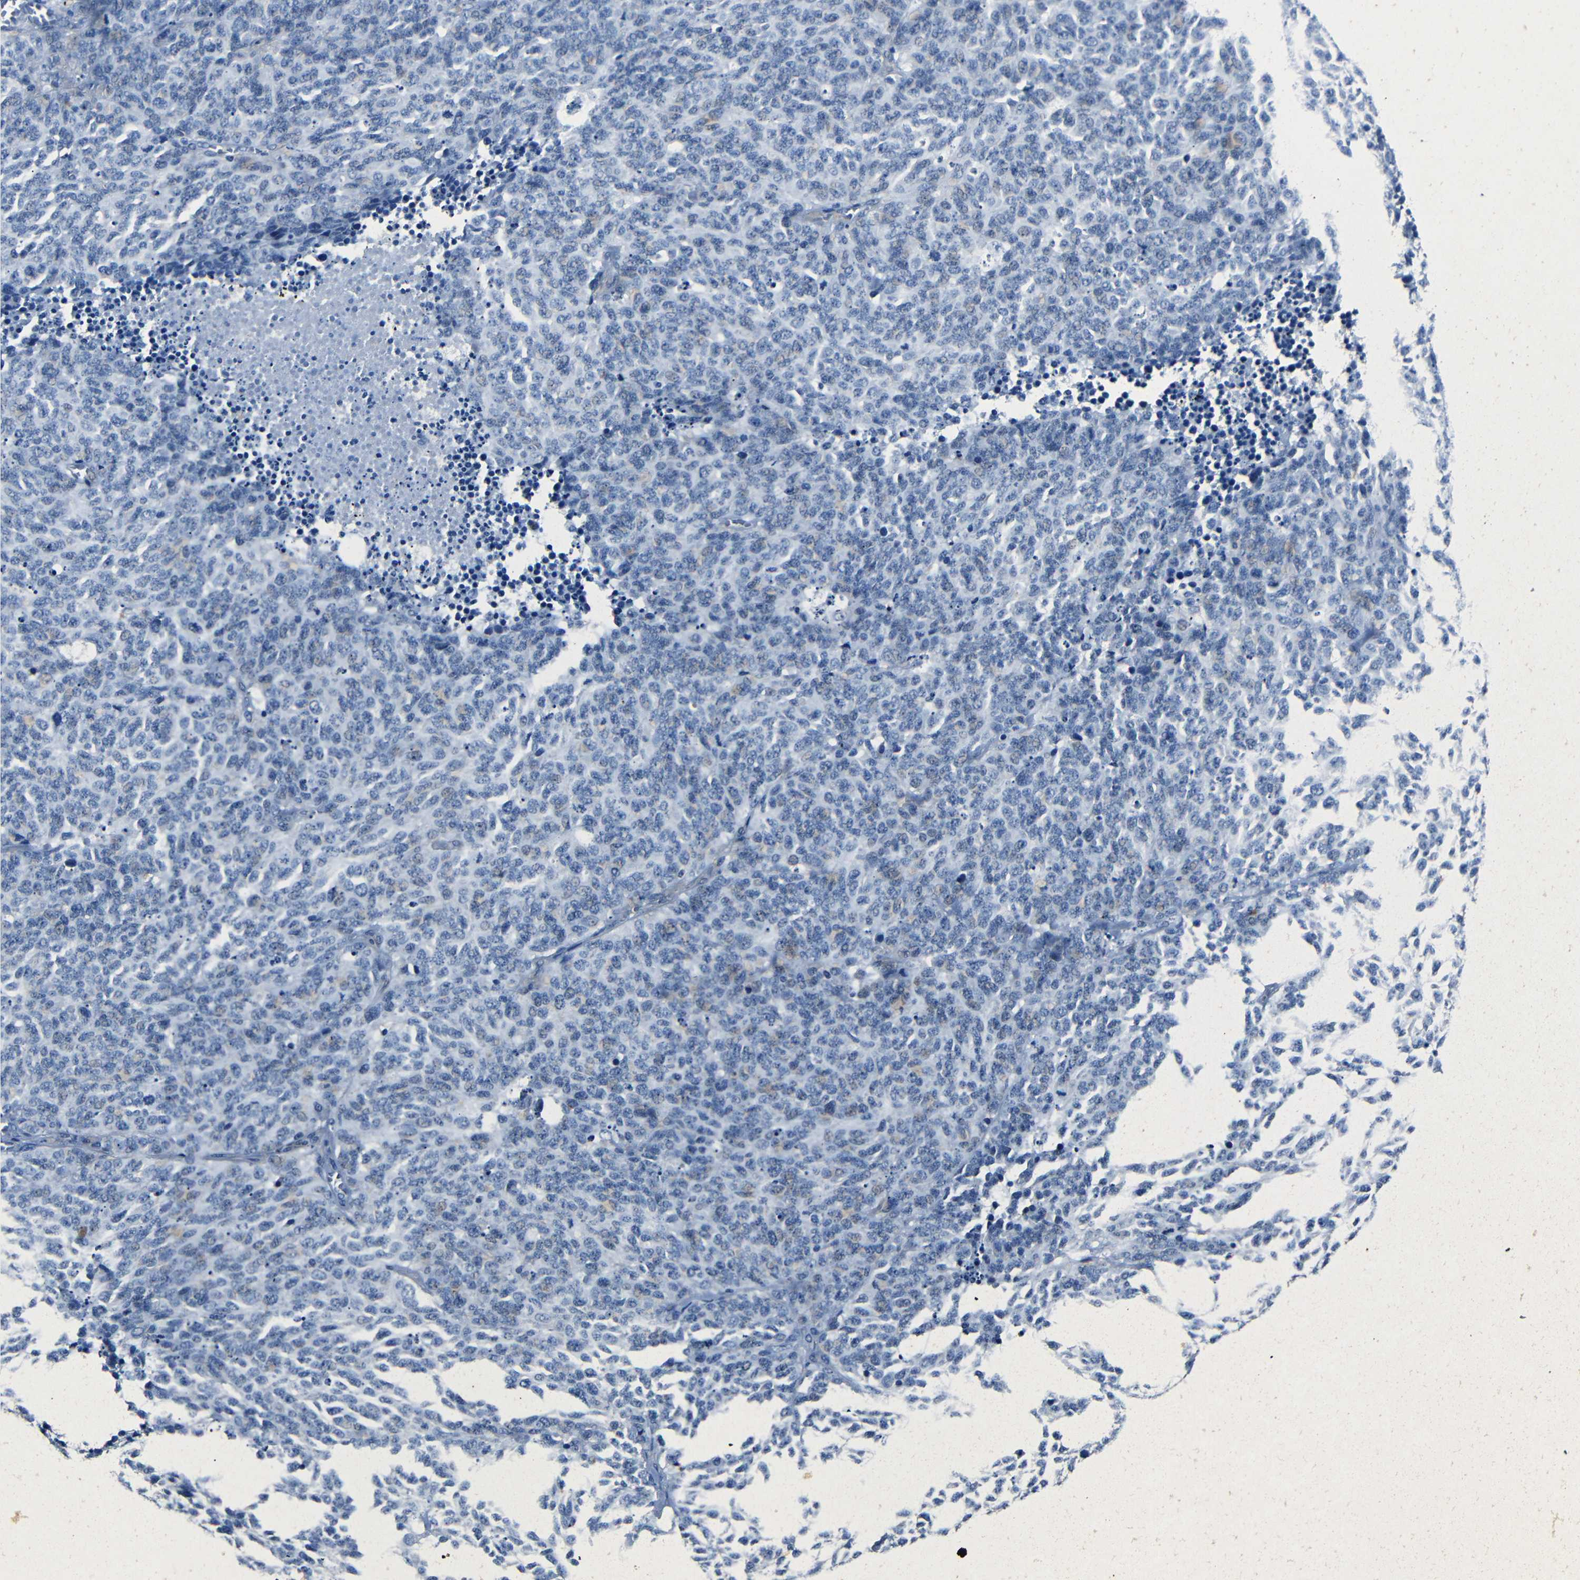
{"staining": {"intensity": "negative", "quantity": "none", "location": "none"}, "tissue": "lung cancer", "cell_type": "Tumor cells", "image_type": "cancer", "snomed": [{"axis": "morphology", "description": "Neoplasm, malignant, NOS"}, {"axis": "topography", "description": "Lung"}], "caption": "Malignant neoplasm (lung) was stained to show a protein in brown. There is no significant staining in tumor cells. (DAB immunohistochemistry, high magnification).", "gene": "NCMAP", "patient": {"sex": "female", "age": 58}}